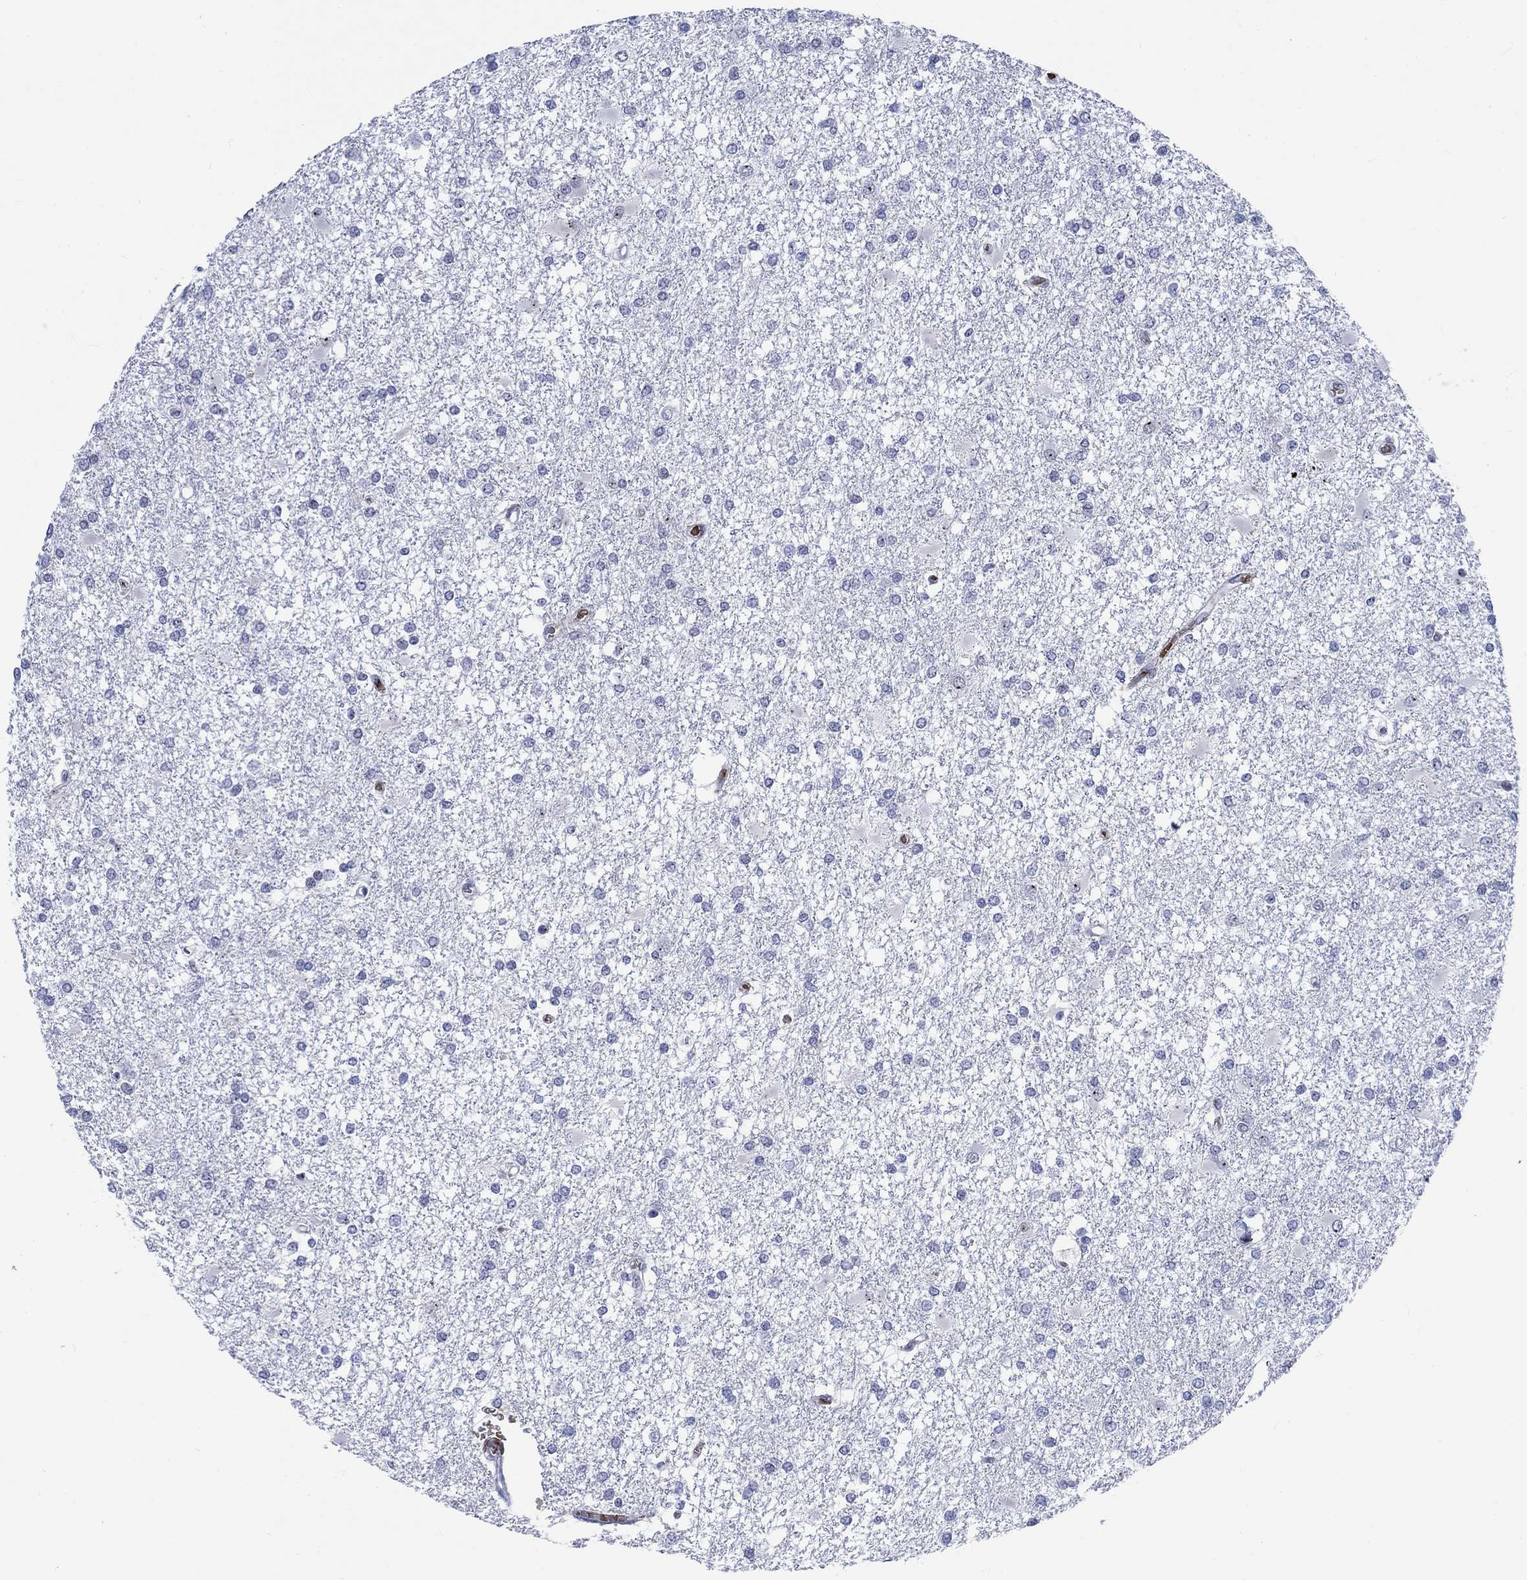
{"staining": {"intensity": "negative", "quantity": "none", "location": "none"}, "tissue": "glioma", "cell_type": "Tumor cells", "image_type": "cancer", "snomed": [{"axis": "morphology", "description": "Glioma, malignant, High grade"}, {"axis": "topography", "description": "Cerebral cortex"}], "caption": "High-grade glioma (malignant) stained for a protein using IHC exhibits no positivity tumor cells.", "gene": "ZNF446", "patient": {"sex": "male", "age": 79}}